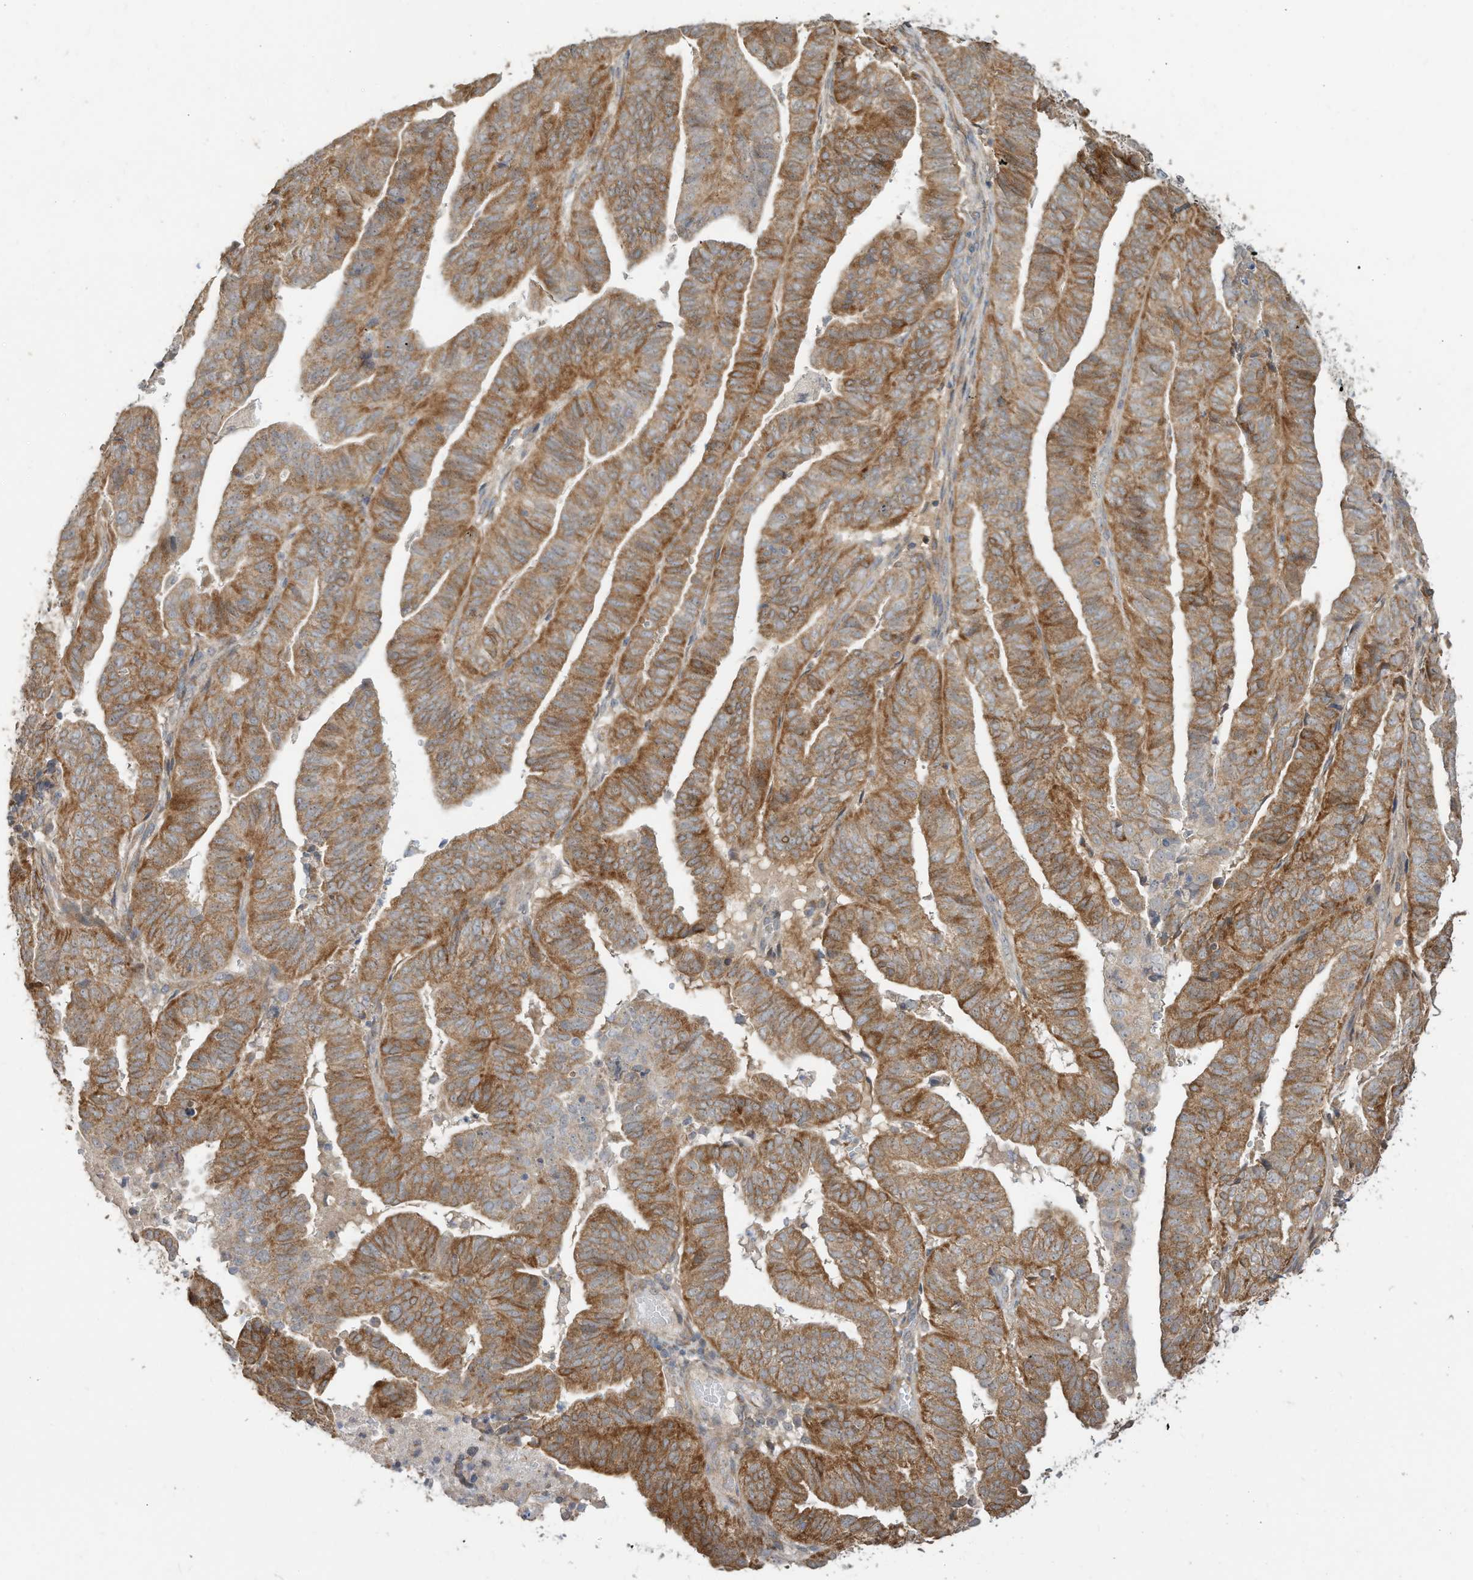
{"staining": {"intensity": "moderate", "quantity": ">75%", "location": "cytoplasmic/membranous"}, "tissue": "endometrial cancer", "cell_type": "Tumor cells", "image_type": "cancer", "snomed": [{"axis": "morphology", "description": "Adenocarcinoma, NOS"}, {"axis": "topography", "description": "Uterus"}], "caption": "A medium amount of moderate cytoplasmic/membranous staining is appreciated in about >75% of tumor cells in endometrial cancer tissue. The staining was performed using DAB to visualize the protein expression in brown, while the nuclei were stained in blue with hematoxylin (Magnification: 20x).", "gene": "CAGE1", "patient": {"sex": "female", "age": 77}}